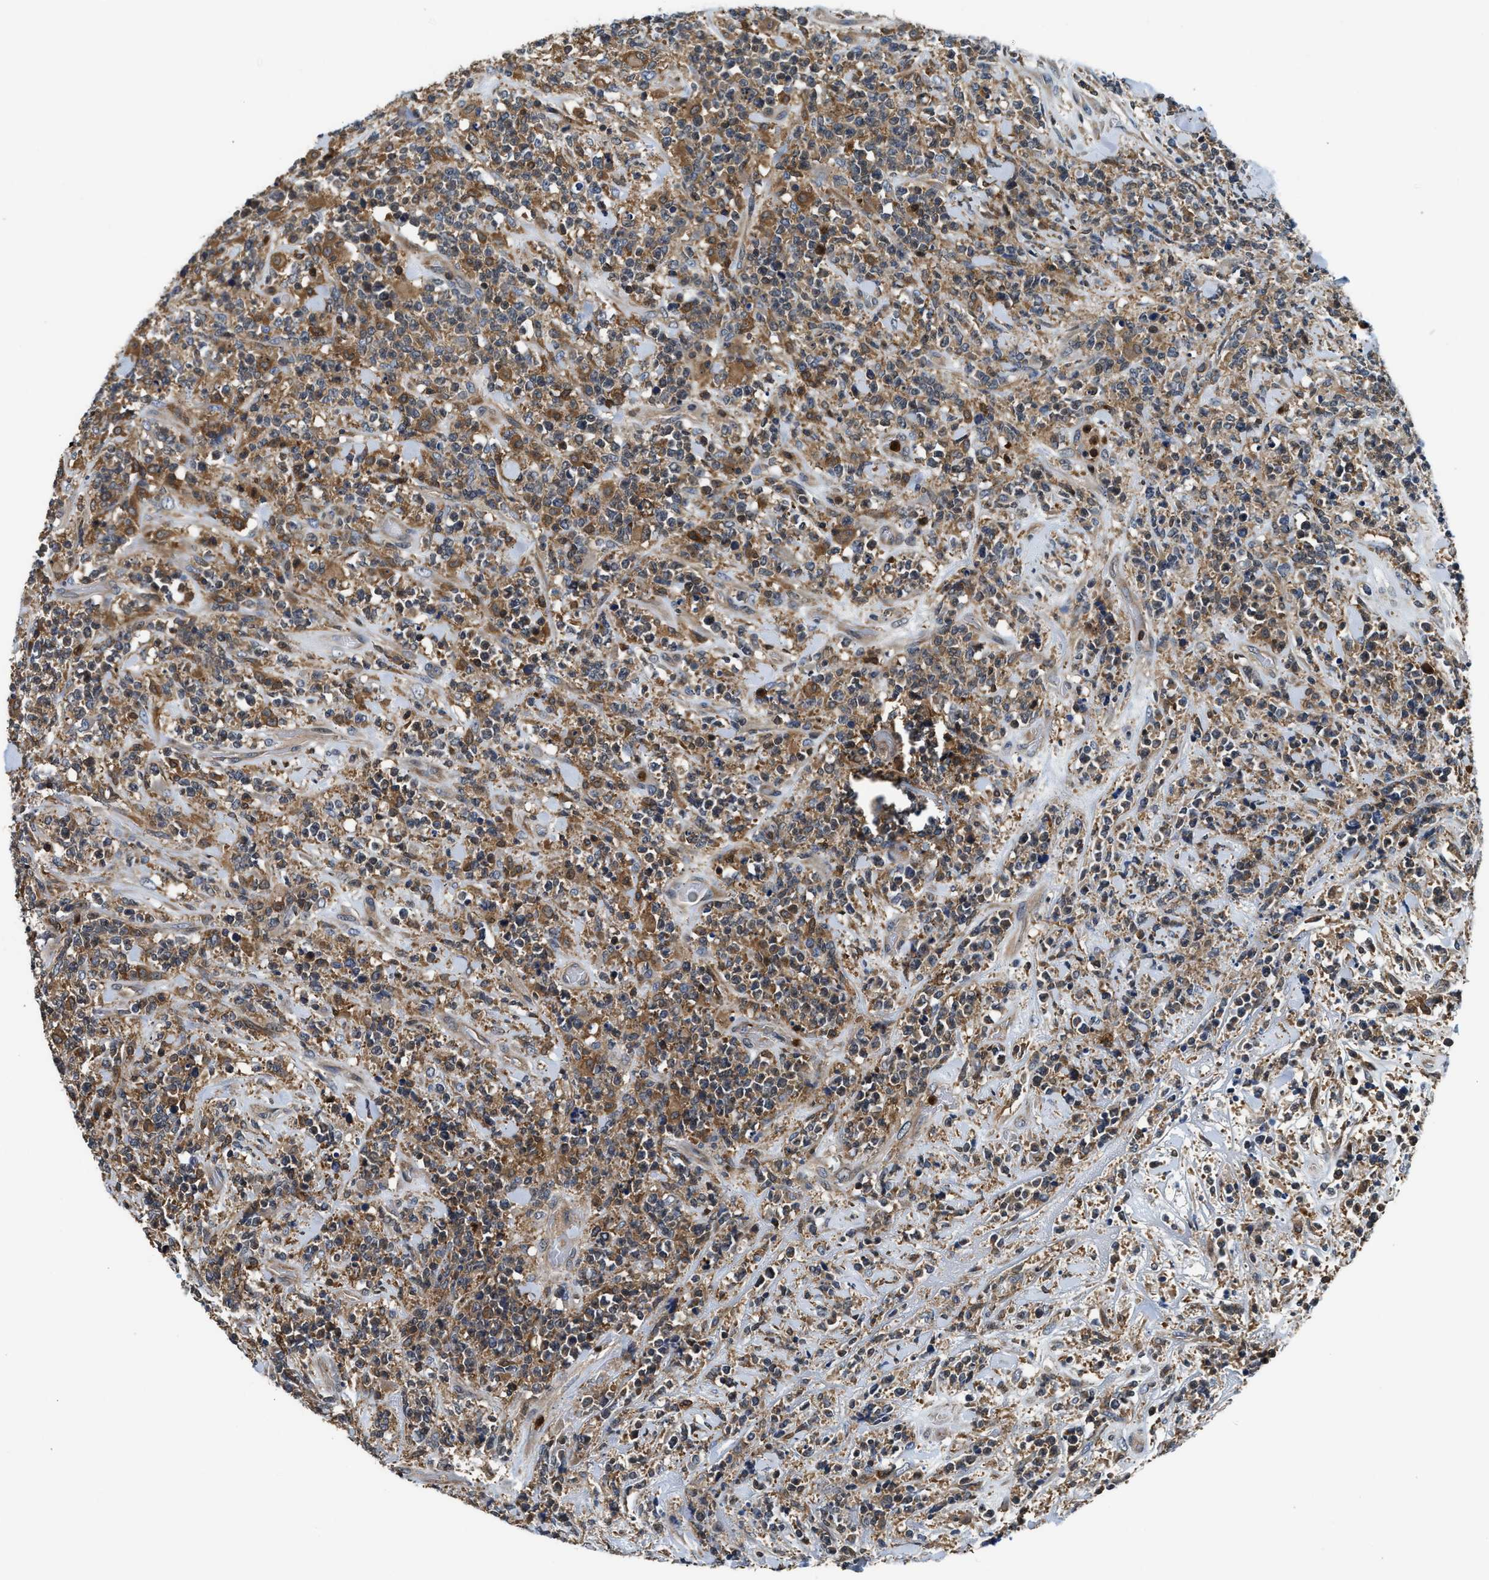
{"staining": {"intensity": "moderate", "quantity": ">75%", "location": "cytoplasmic/membranous"}, "tissue": "lymphoma", "cell_type": "Tumor cells", "image_type": "cancer", "snomed": [{"axis": "morphology", "description": "Malignant lymphoma, non-Hodgkin's type, High grade"}, {"axis": "topography", "description": "Soft tissue"}], "caption": "The immunohistochemical stain highlights moderate cytoplasmic/membranous expression in tumor cells of high-grade malignant lymphoma, non-Hodgkin's type tissue.", "gene": "OSTF1", "patient": {"sex": "male", "age": 18}}